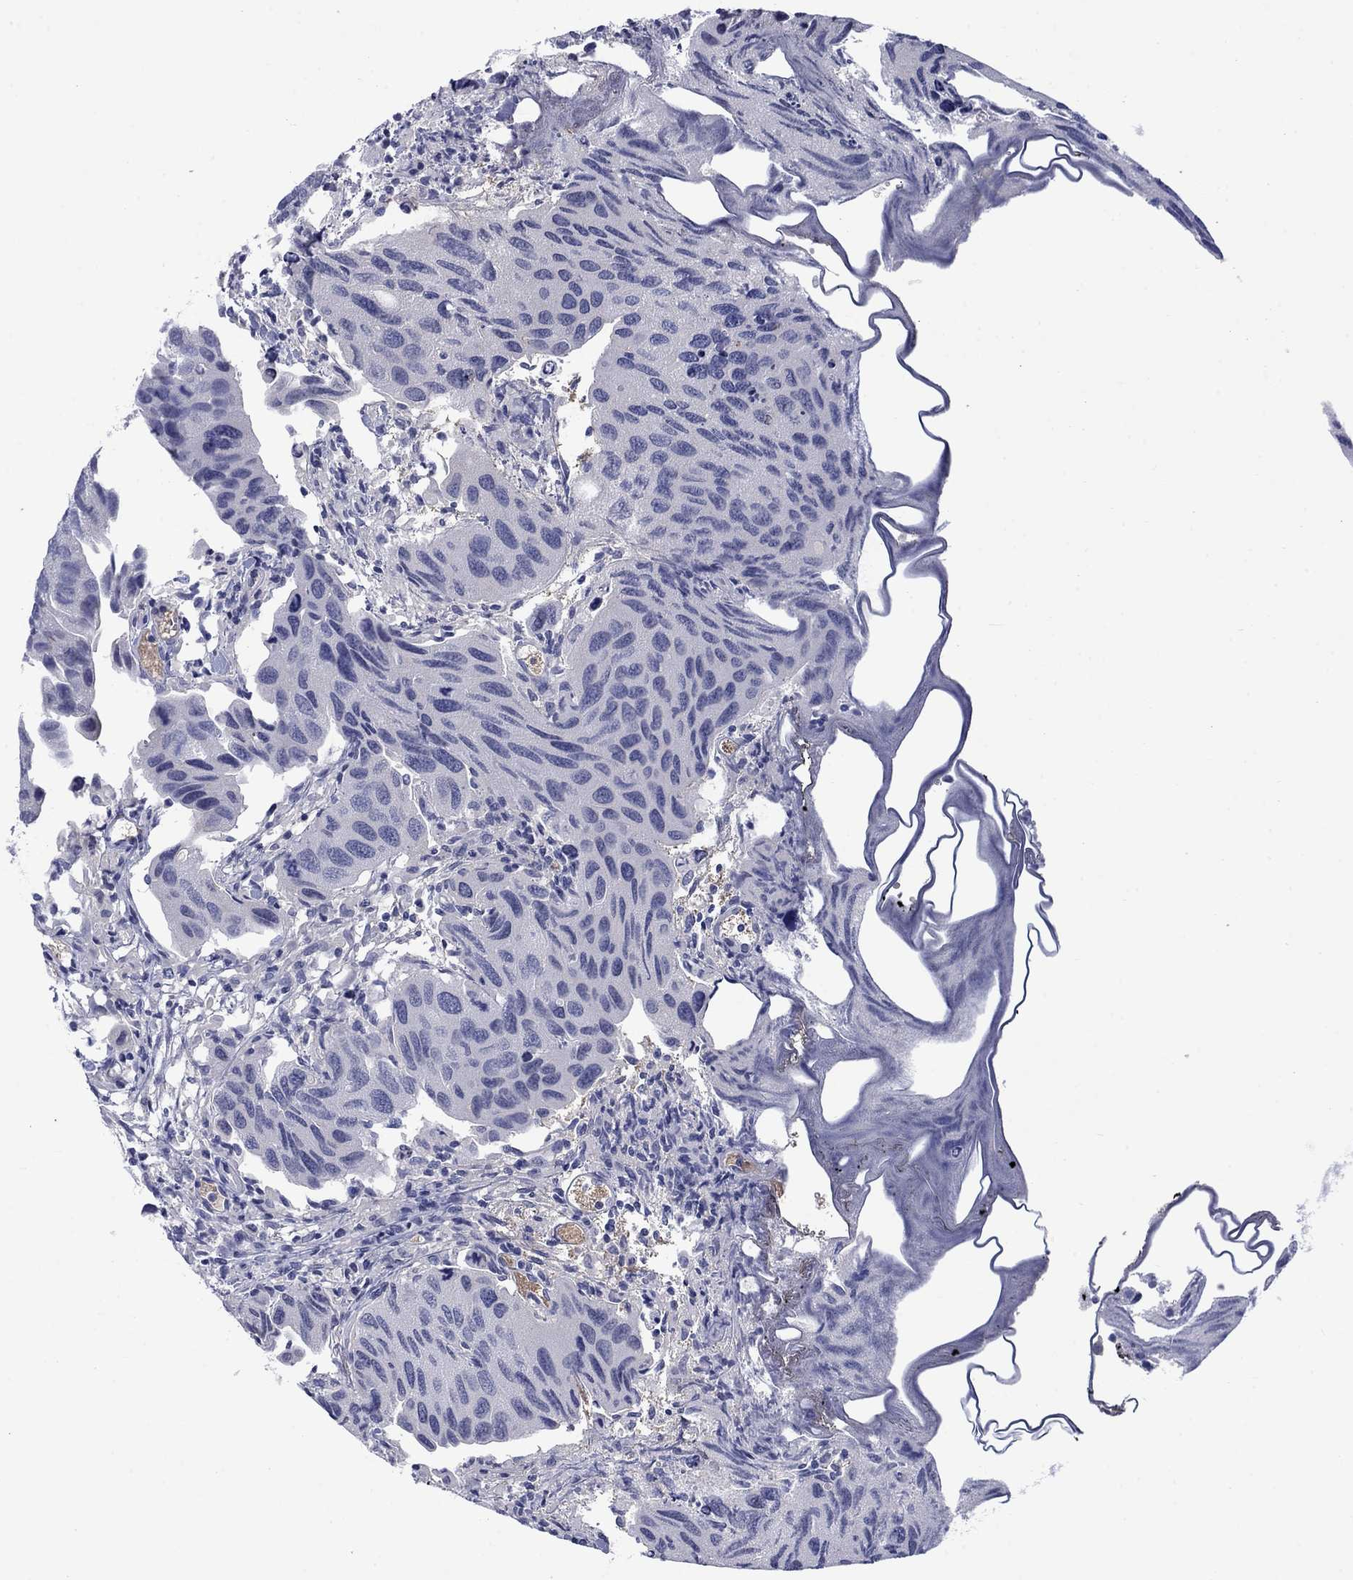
{"staining": {"intensity": "negative", "quantity": "none", "location": "none"}, "tissue": "urothelial cancer", "cell_type": "Tumor cells", "image_type": "cancer", "snomed": [{"axis": "morphology", "description": "Urothelial carcinoma, High grade"}, {"axis": "topography", "description": "Urinary bladder"}], "caption": "This is an immunohistochemistry histopathology image of human high-grade urothelial carcinoma. There is no expression in tumor cells.", "gene": "NSMF", "patient": {"sex": "male", "age": 79}}